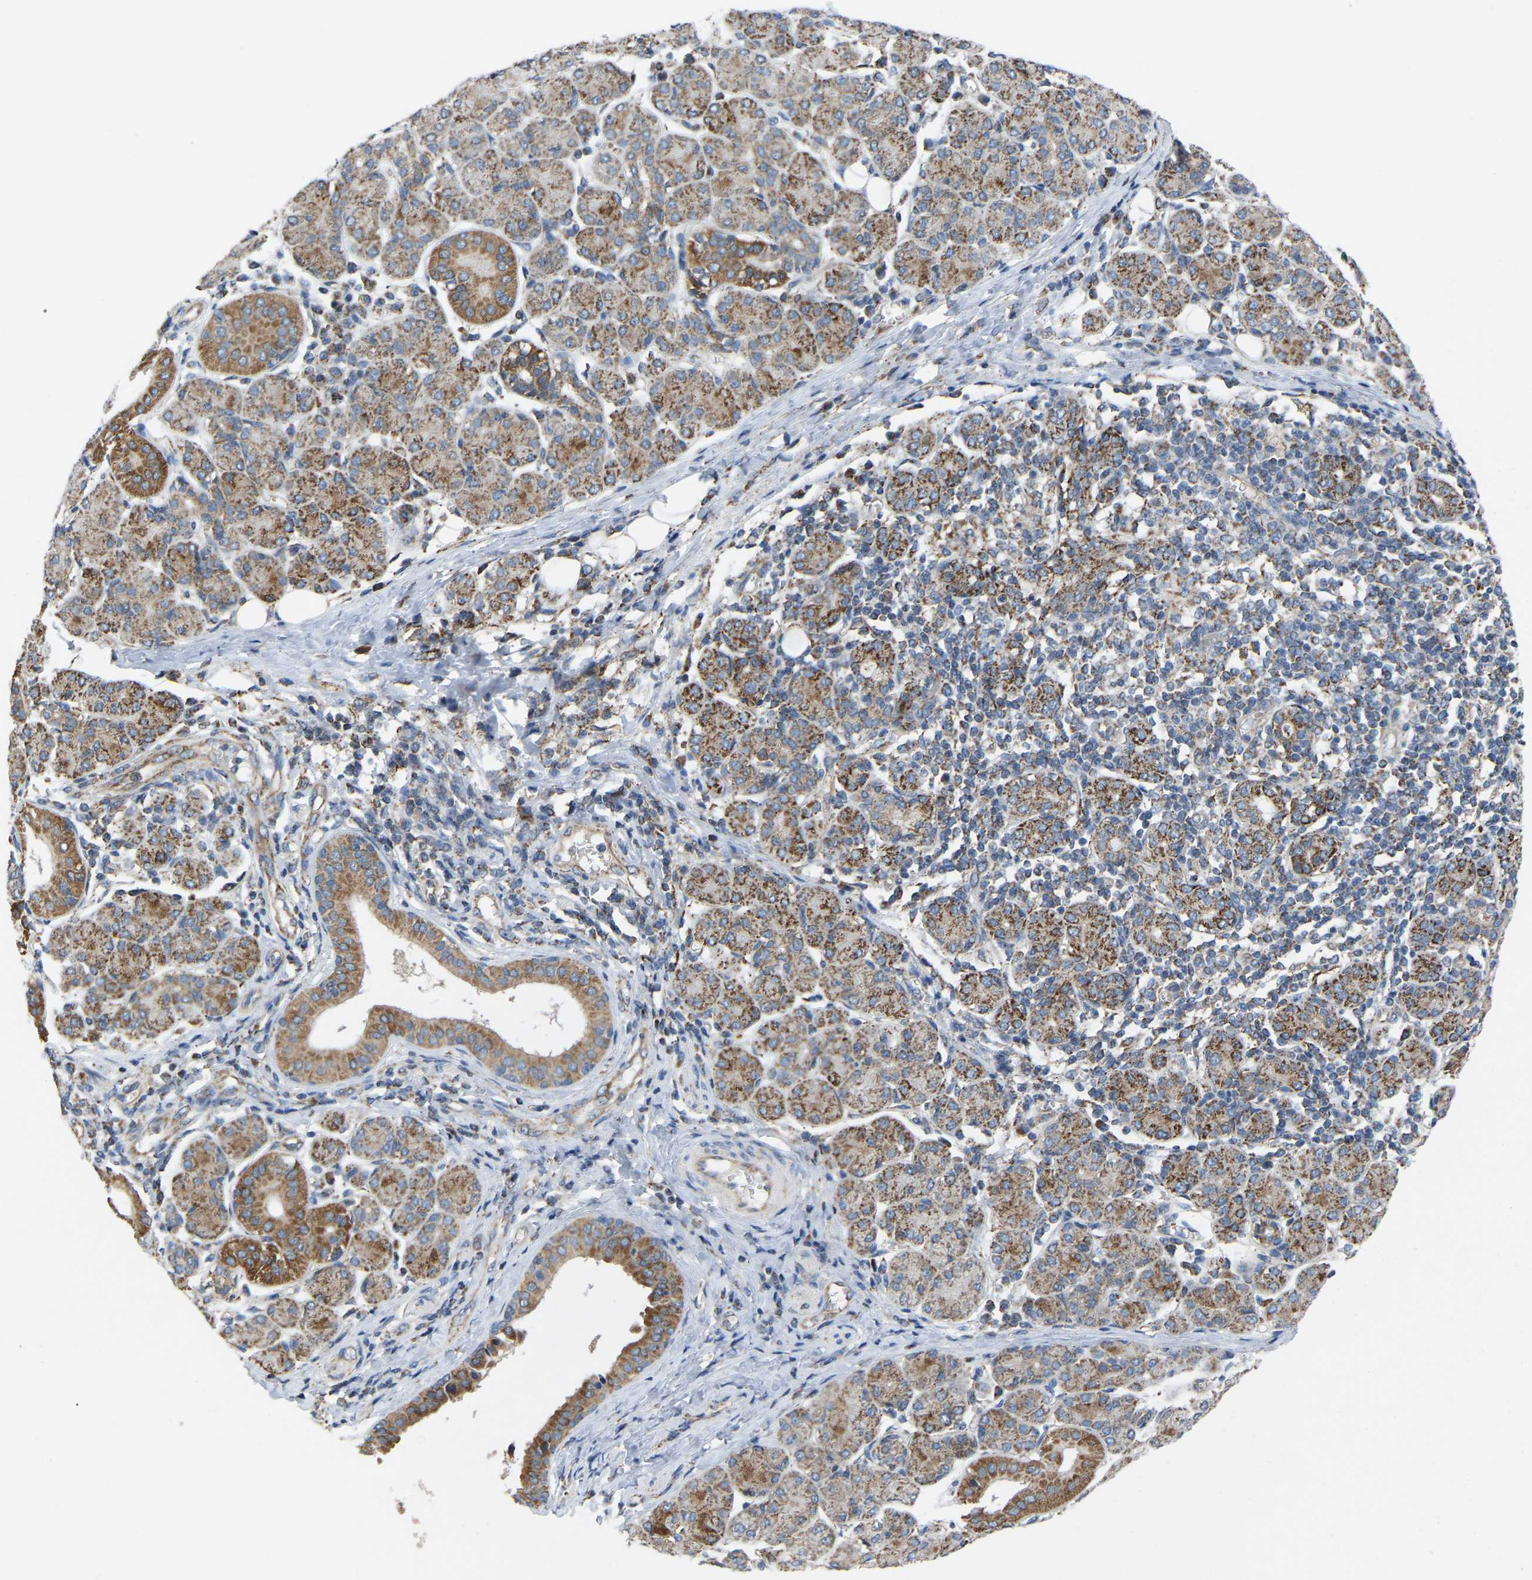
{"staining": {"intensity": "moderate", "quantity": "25%-75%", "location": "cytoplasmic/membranous"}, "tissue": "salivary gland", "cell_type": "Glandular cells", "image_type": "normal", "snomed": [{"axis": "morphology", "description": "Normal tissue, NOS"}, {"axis": "morphology", "description": "Inflammation, NOS"}, {"axis": "topography", "description": "Lymph node"}, {"axis": "topography", "description": "Salivary gland"}], "caption": "Salivary gland stained with DAB (3,3'-diaminobenzidine) IHC demonstrates medium levels of moderate cytoplasmic/membranous expression in about 25%-75% of glandular cells.", "gene": "BCL10", "patient": {"sex": "male", "age": 3}}